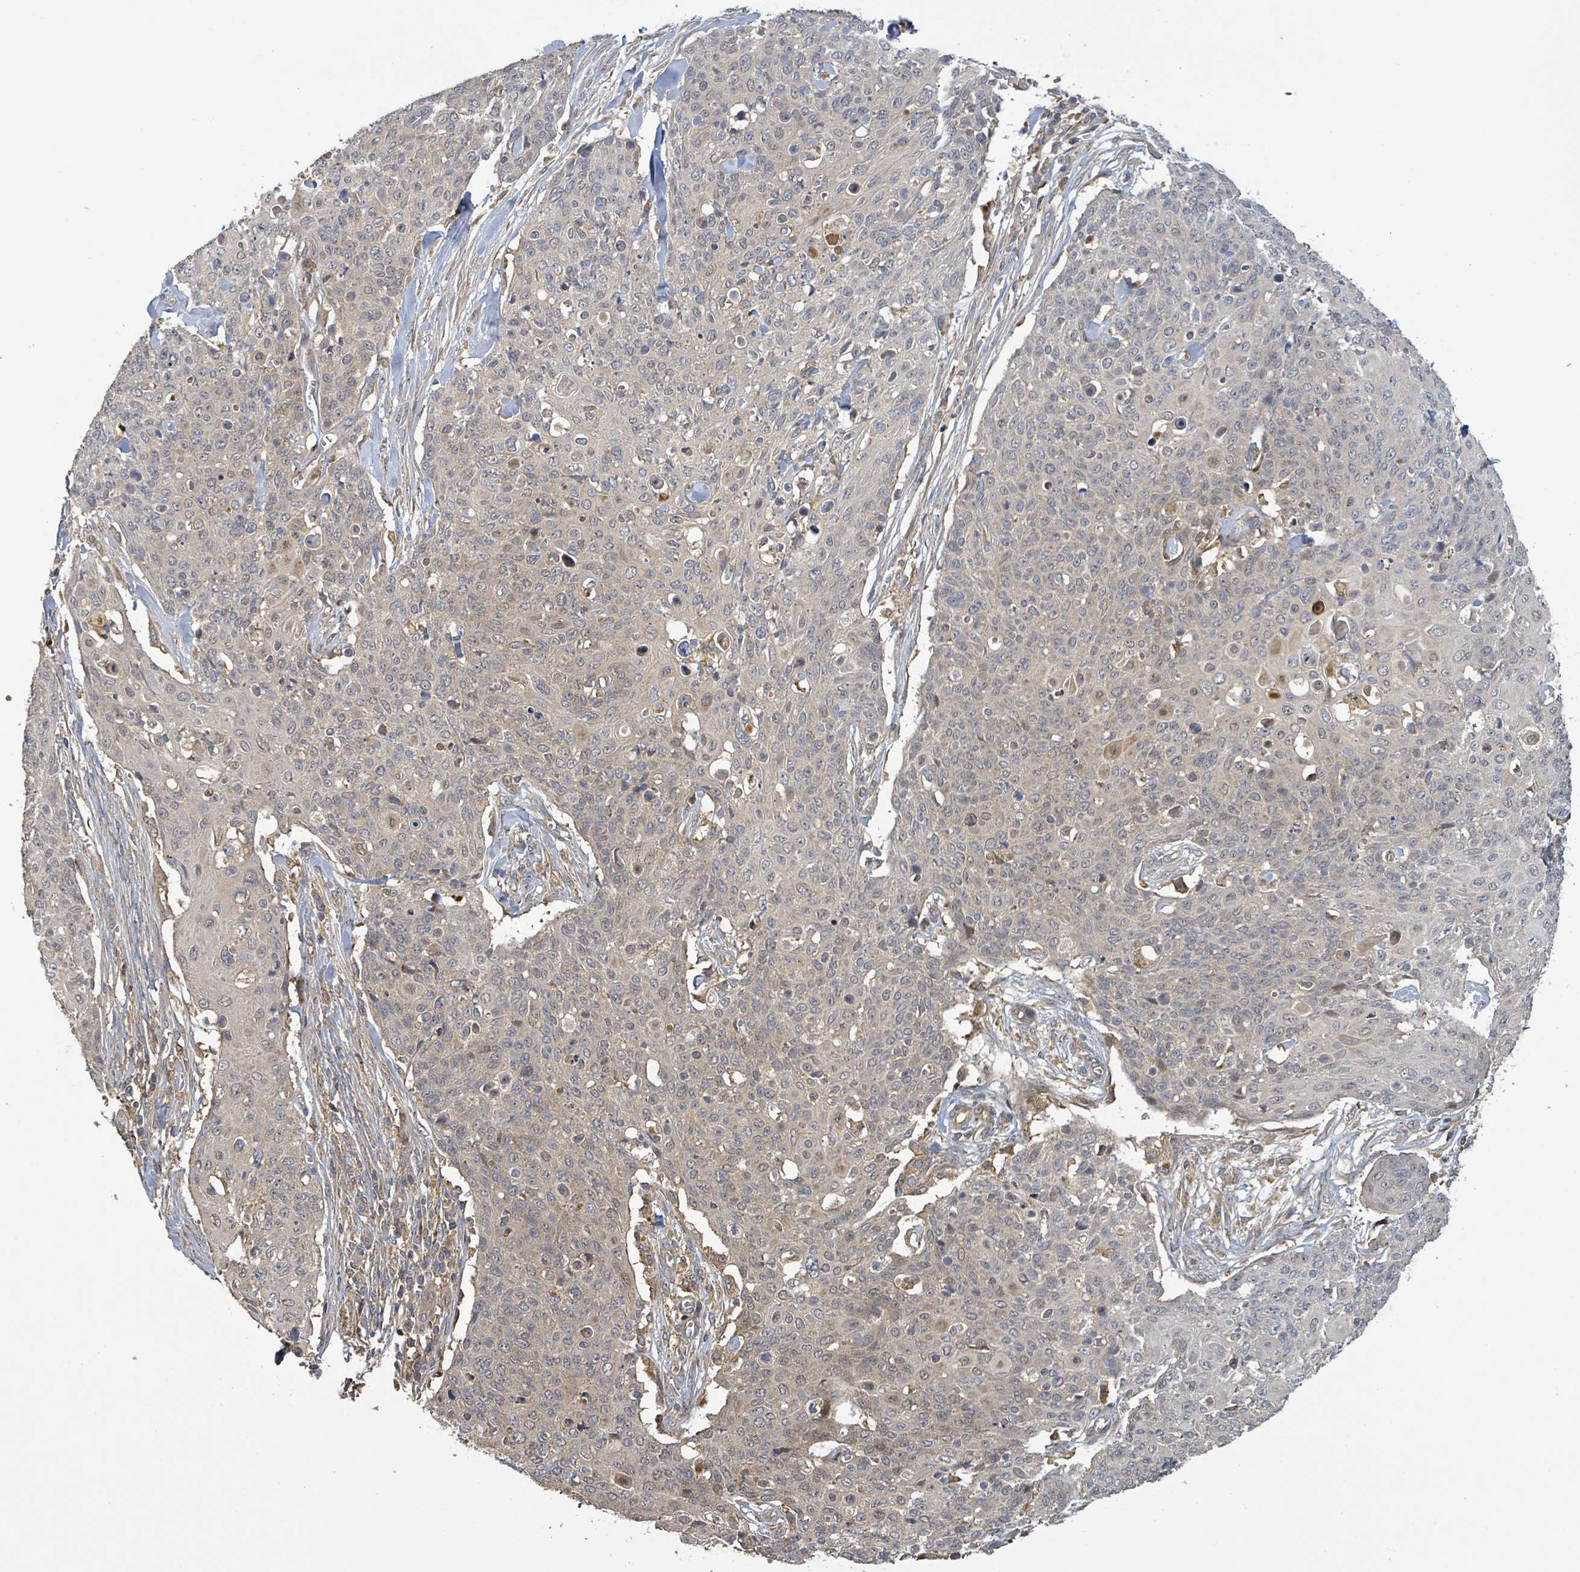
{"staining": {"intensity": "weak", "quantity": "25%-75%", "location": "cytoplasmic/membranous"}, "tissue": "skin cancer", "cell_type": "Tumor cells", "image_type": "cancer", "snomed": [{"axis": "morphology", "description": "Squamous cell carcinoma, NOS"}, {"axis": "topography", "description": "Skin"}, {"axis": "topography", "description": "Vulva"}], "caption": "Immunohistochemistry (DAB (3,3'-diaminobenzidine)) staining of human skin cancer reveals weak cytoplasmic/membranous protein expression in approximately 25%-75% of tumor cells.", "gene": "STARD4", "patient": {"sex": "female", "age": 85}}